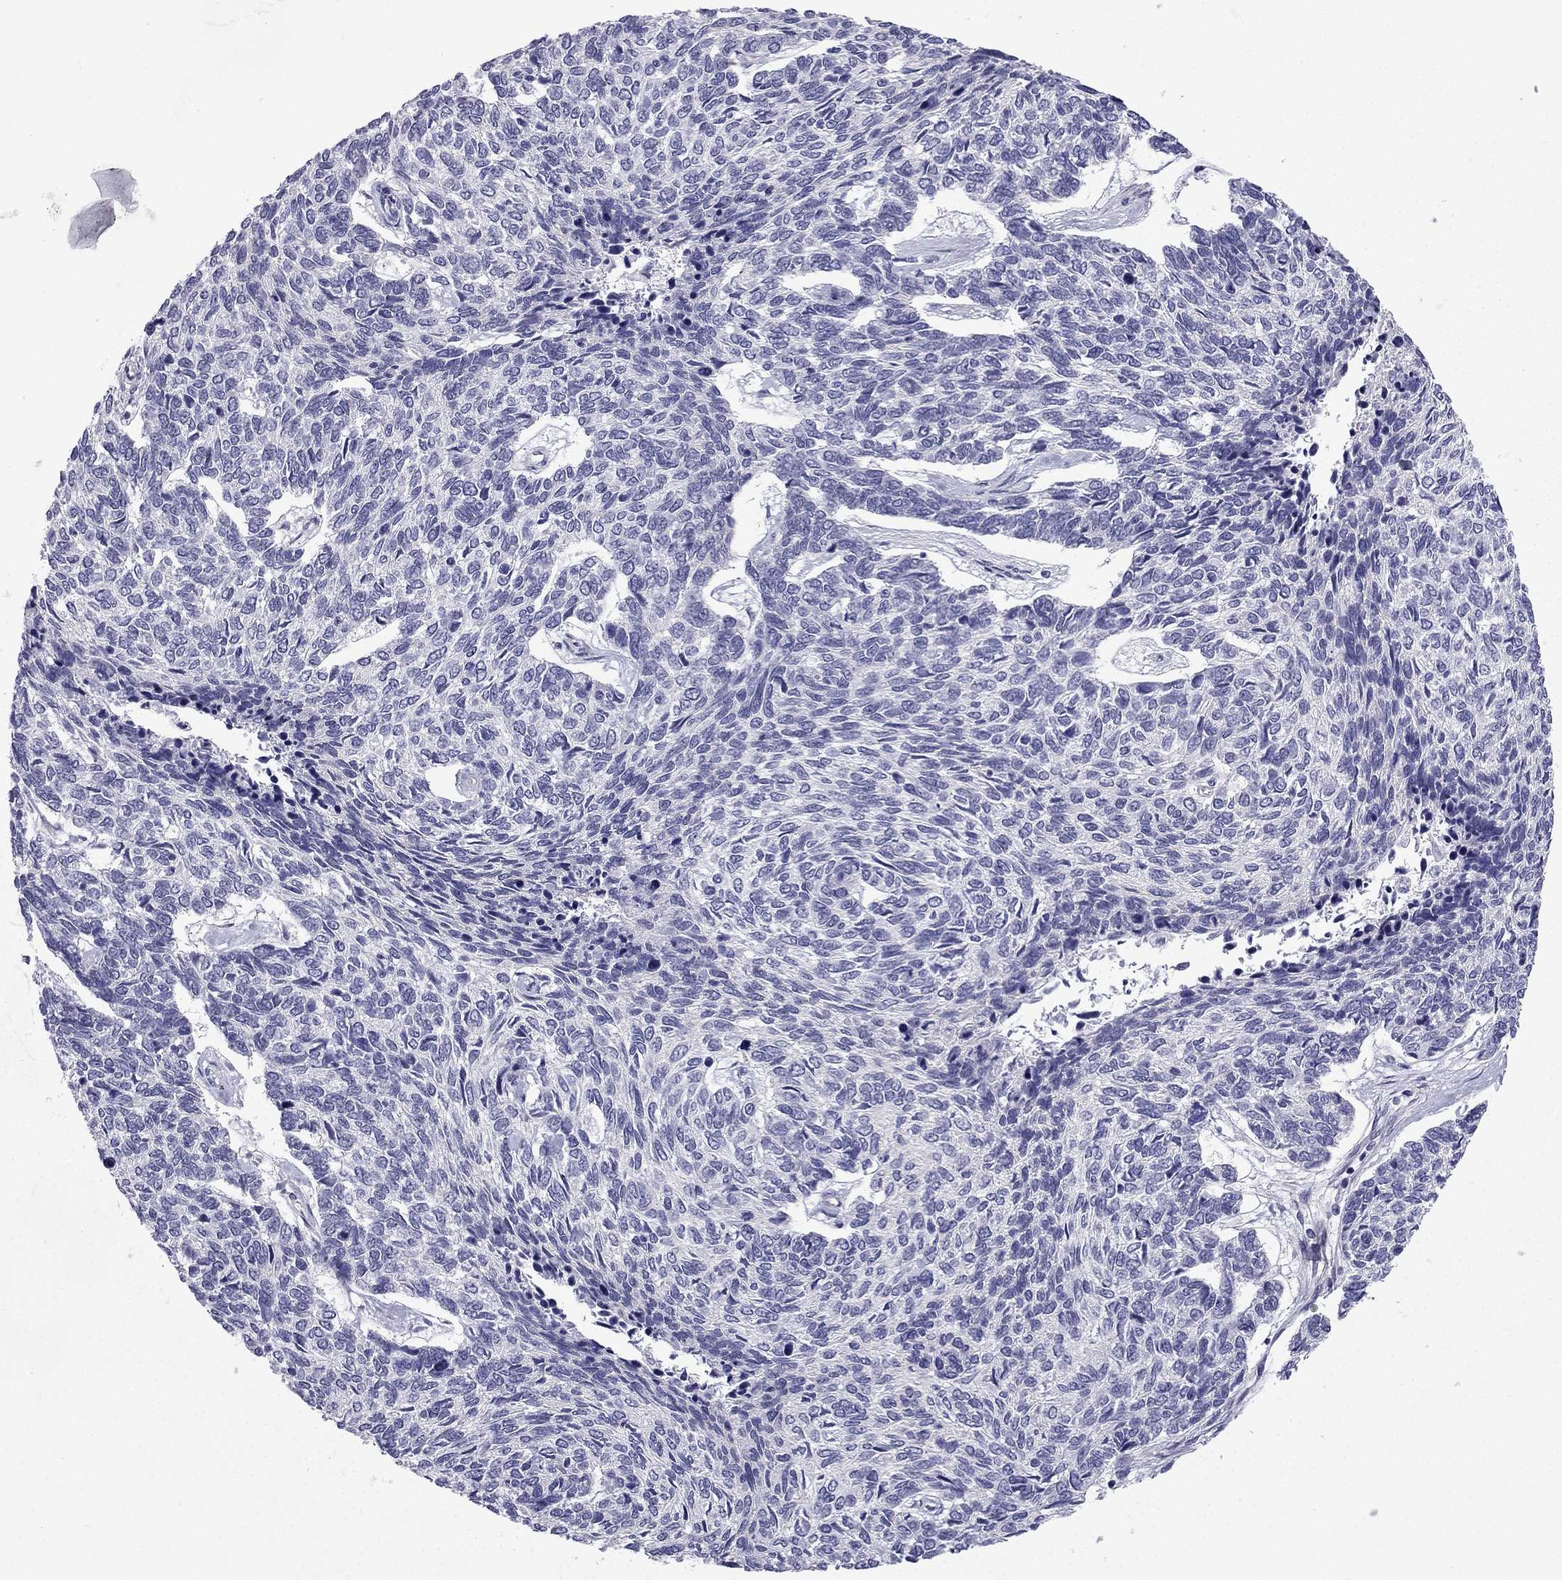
{"staining": {"intensity": "negative", "quantity": "none", "location": "none"}, "tissue": "skin cancer", "cell_type": "Tumor cells", "image_type": "cancer", "snomed": [{"axis": "morphology", "description": "Basal cell carcinoma"}, {"axis": "topography", "description": "Skin"}], "caption": "The image demonstrates no significant positivity in tumor cells of skin cancer (basal cell carcinoma).", "gene": "CFAP53", "patient": {"sex": "female", "age": 65}}